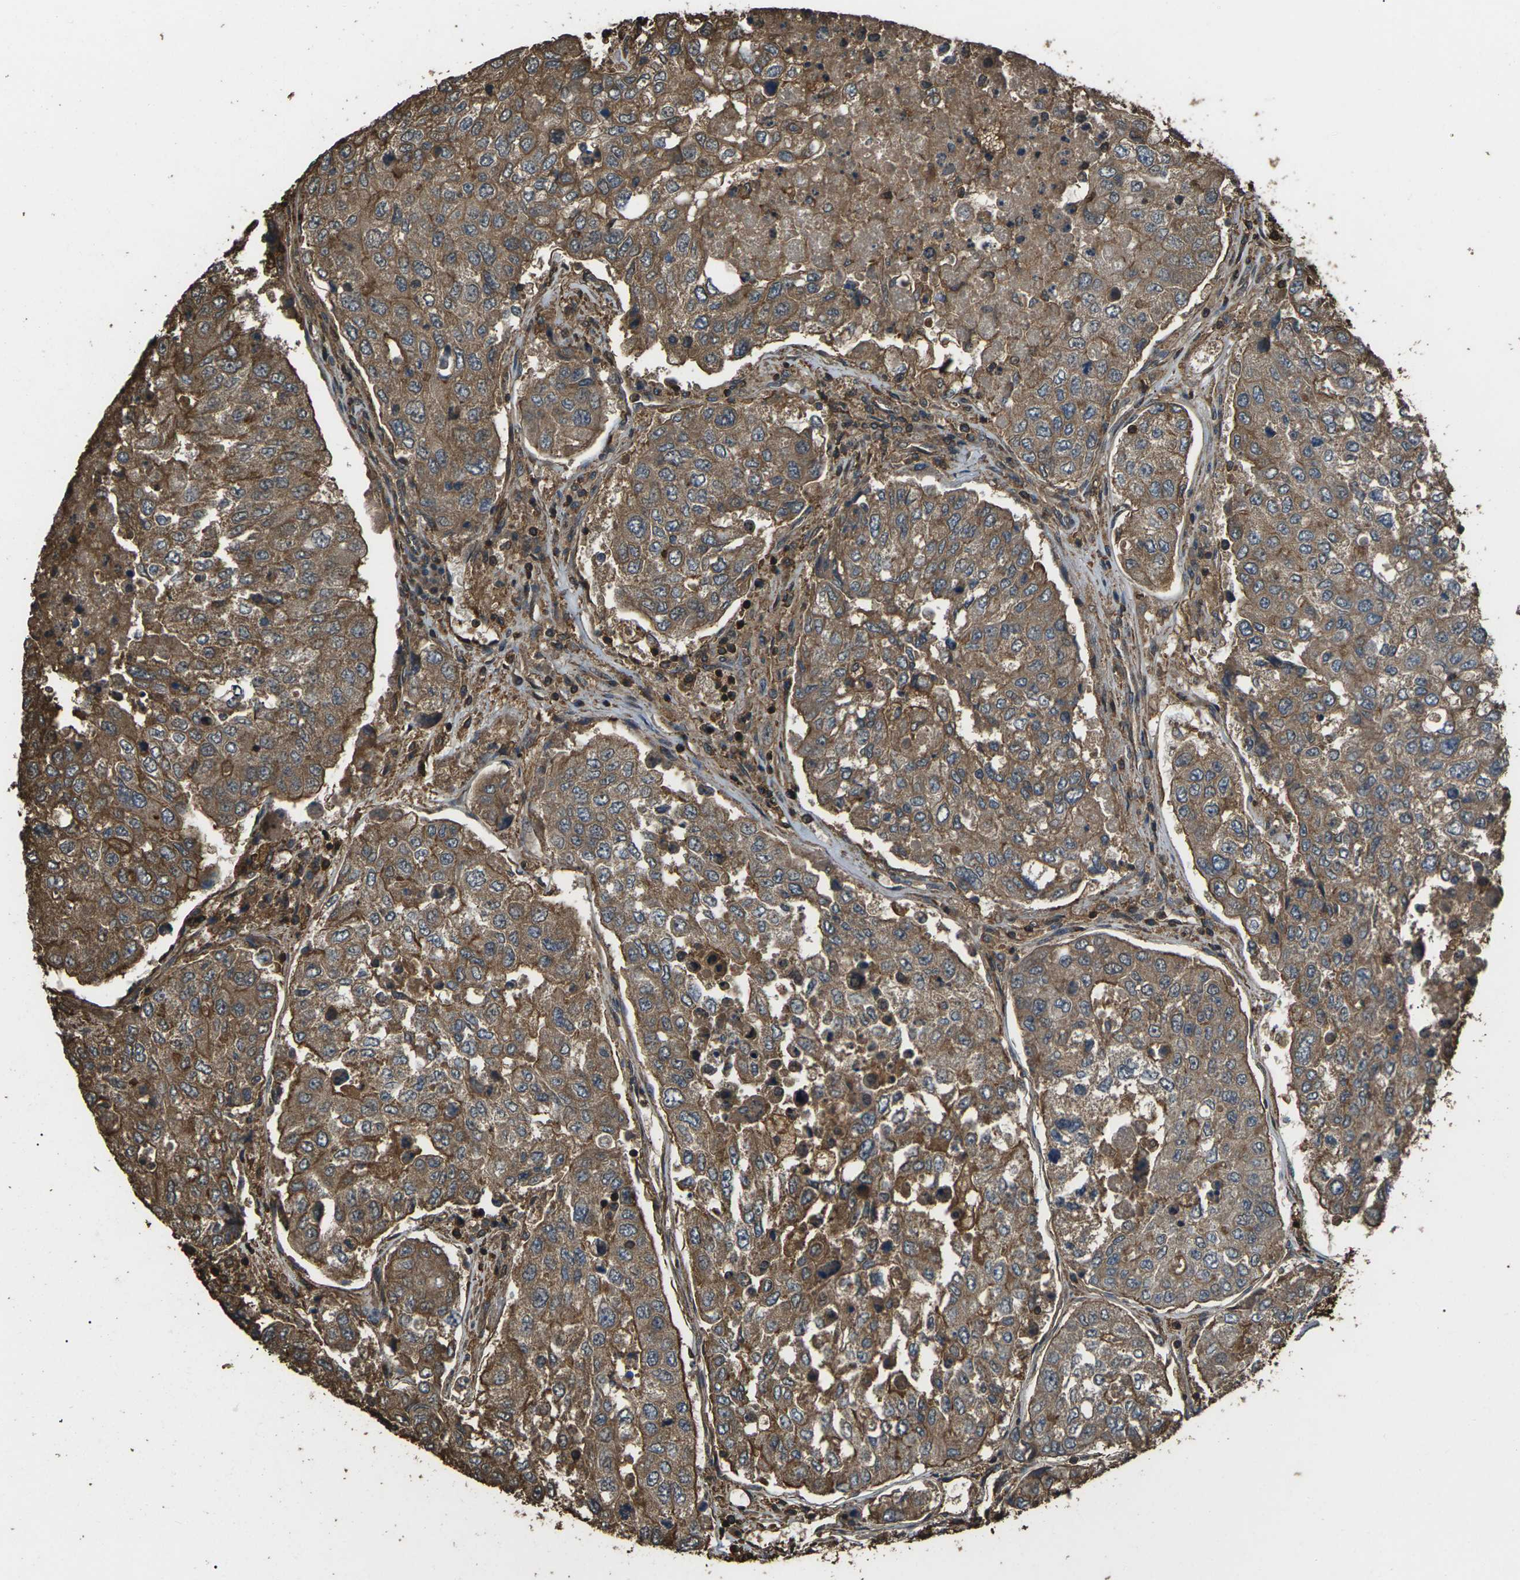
{"staining": {"intensity": "moderate", "quantity": ">75%", "location": "cytoplasmic/membranous"}, "tissue": "urothelial cancer", "cell_type": "Tumor cells", "image_type": "cancer", "snomed": [{"axis": "morphology", "description": "Urothelial carcinoma, High grade"}, {"axis": "topography", "description": "Lymph node"}, {"axis": "topography", "description": "Urinary bladder"}], "caption": "A brown stain shows moderate cytoplasmic/membranous expression of a protein in human urothelial carcinoma (high-grade) tumor cells.", "gene": "DHPS", "patient": {"sex": "male", "age": 51}}